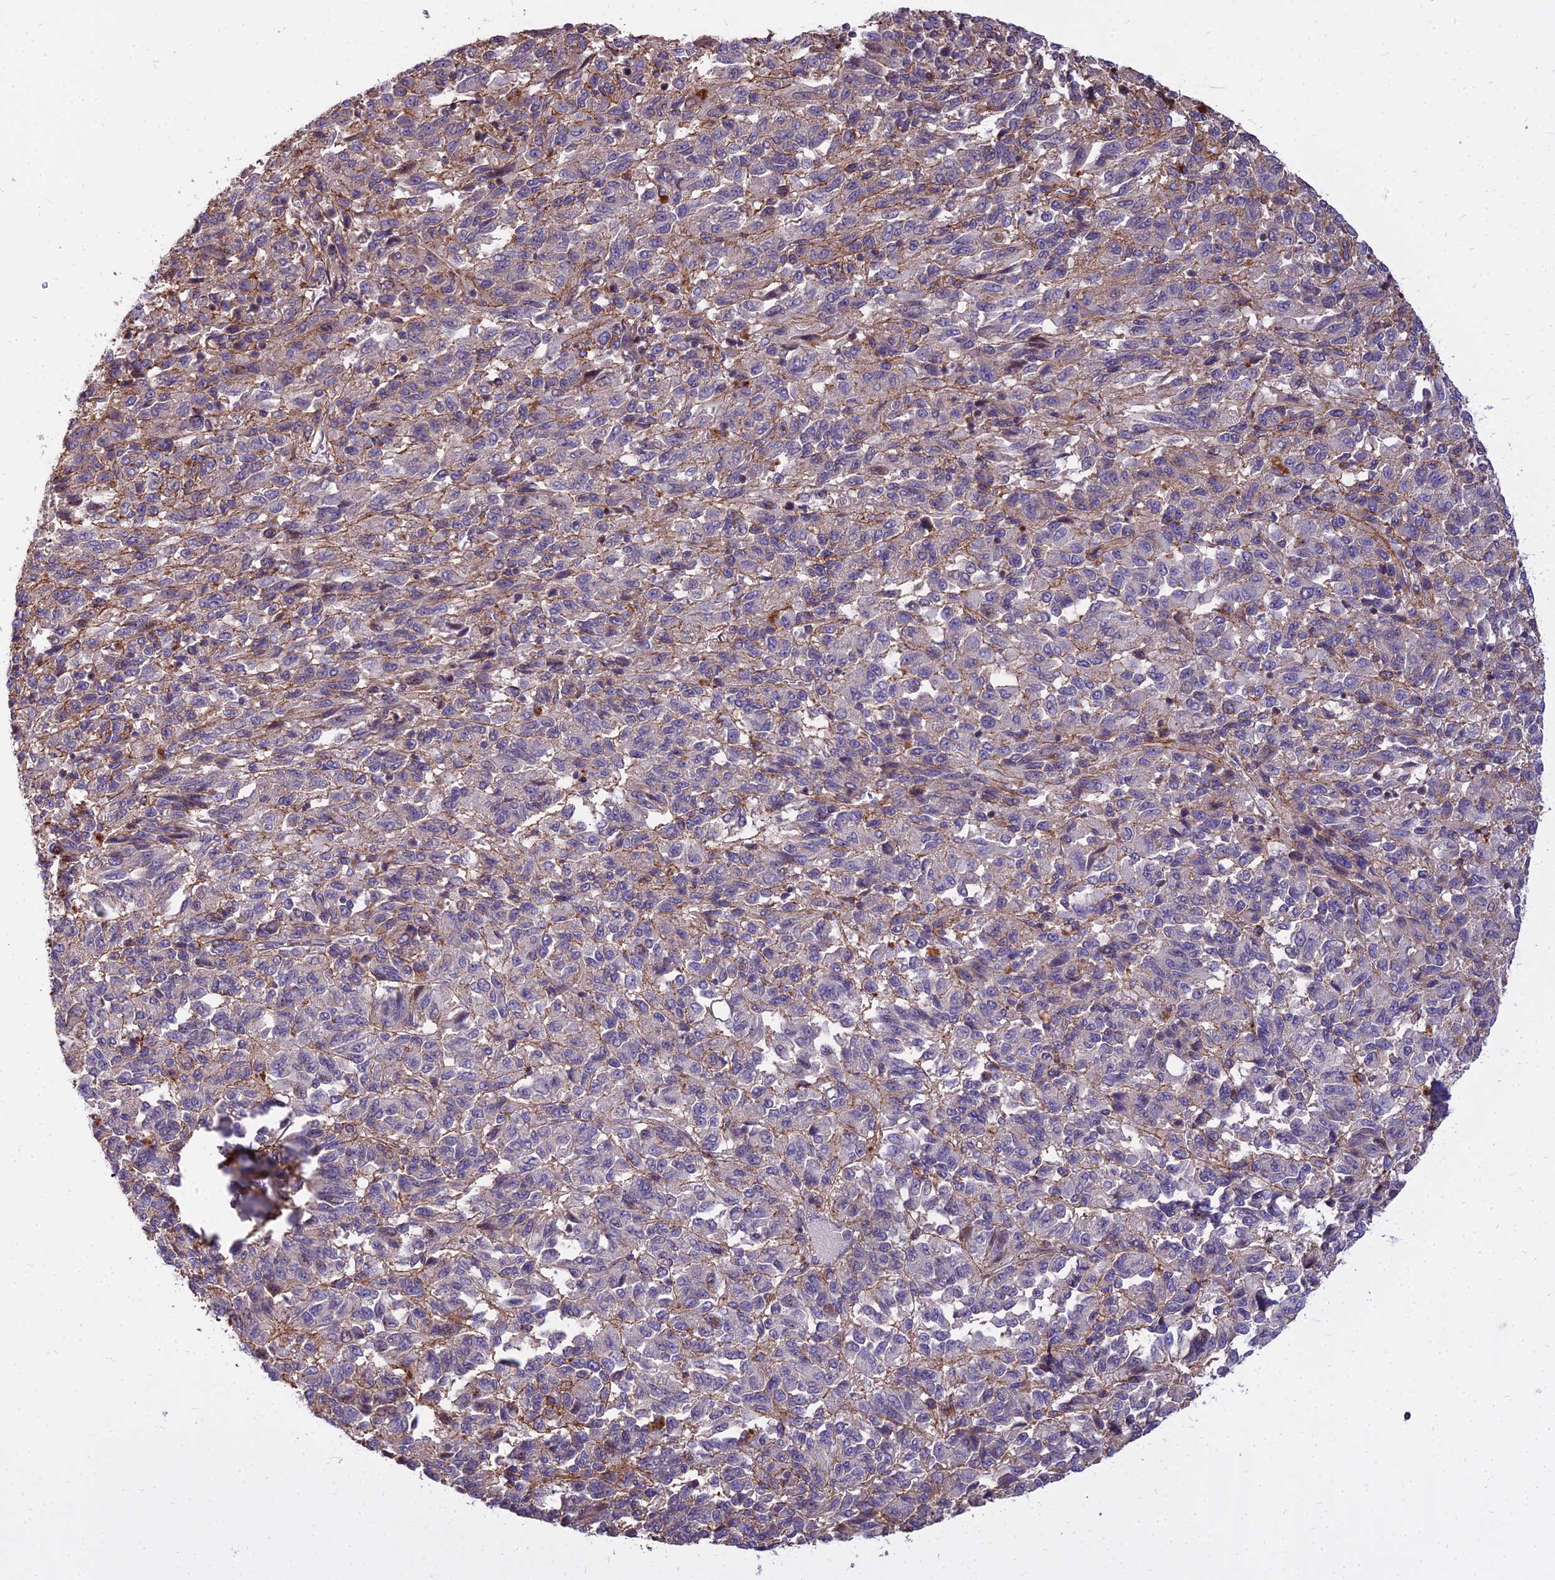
{"staining": {"intensity": "weak", "quantity": "<25%", "location": "cytoplasmic/membranous"}, "tissue": "melanoma", "cell_type": "Tumor cells", "image_type": "cancer", "snomed": [{"axis": "morphology", "description": "Malignant melanoma, Metastatic site"}, {"axis": "topography", "description": "Lung"}], "caption": "This is an immunohistochemistry (IHC) photomicrograph of malignant melanoma (metastatic site). There is no expression in tumor cells.", "gene": "GLYATL3", "patient": {"sex": "male", "age": 64}}